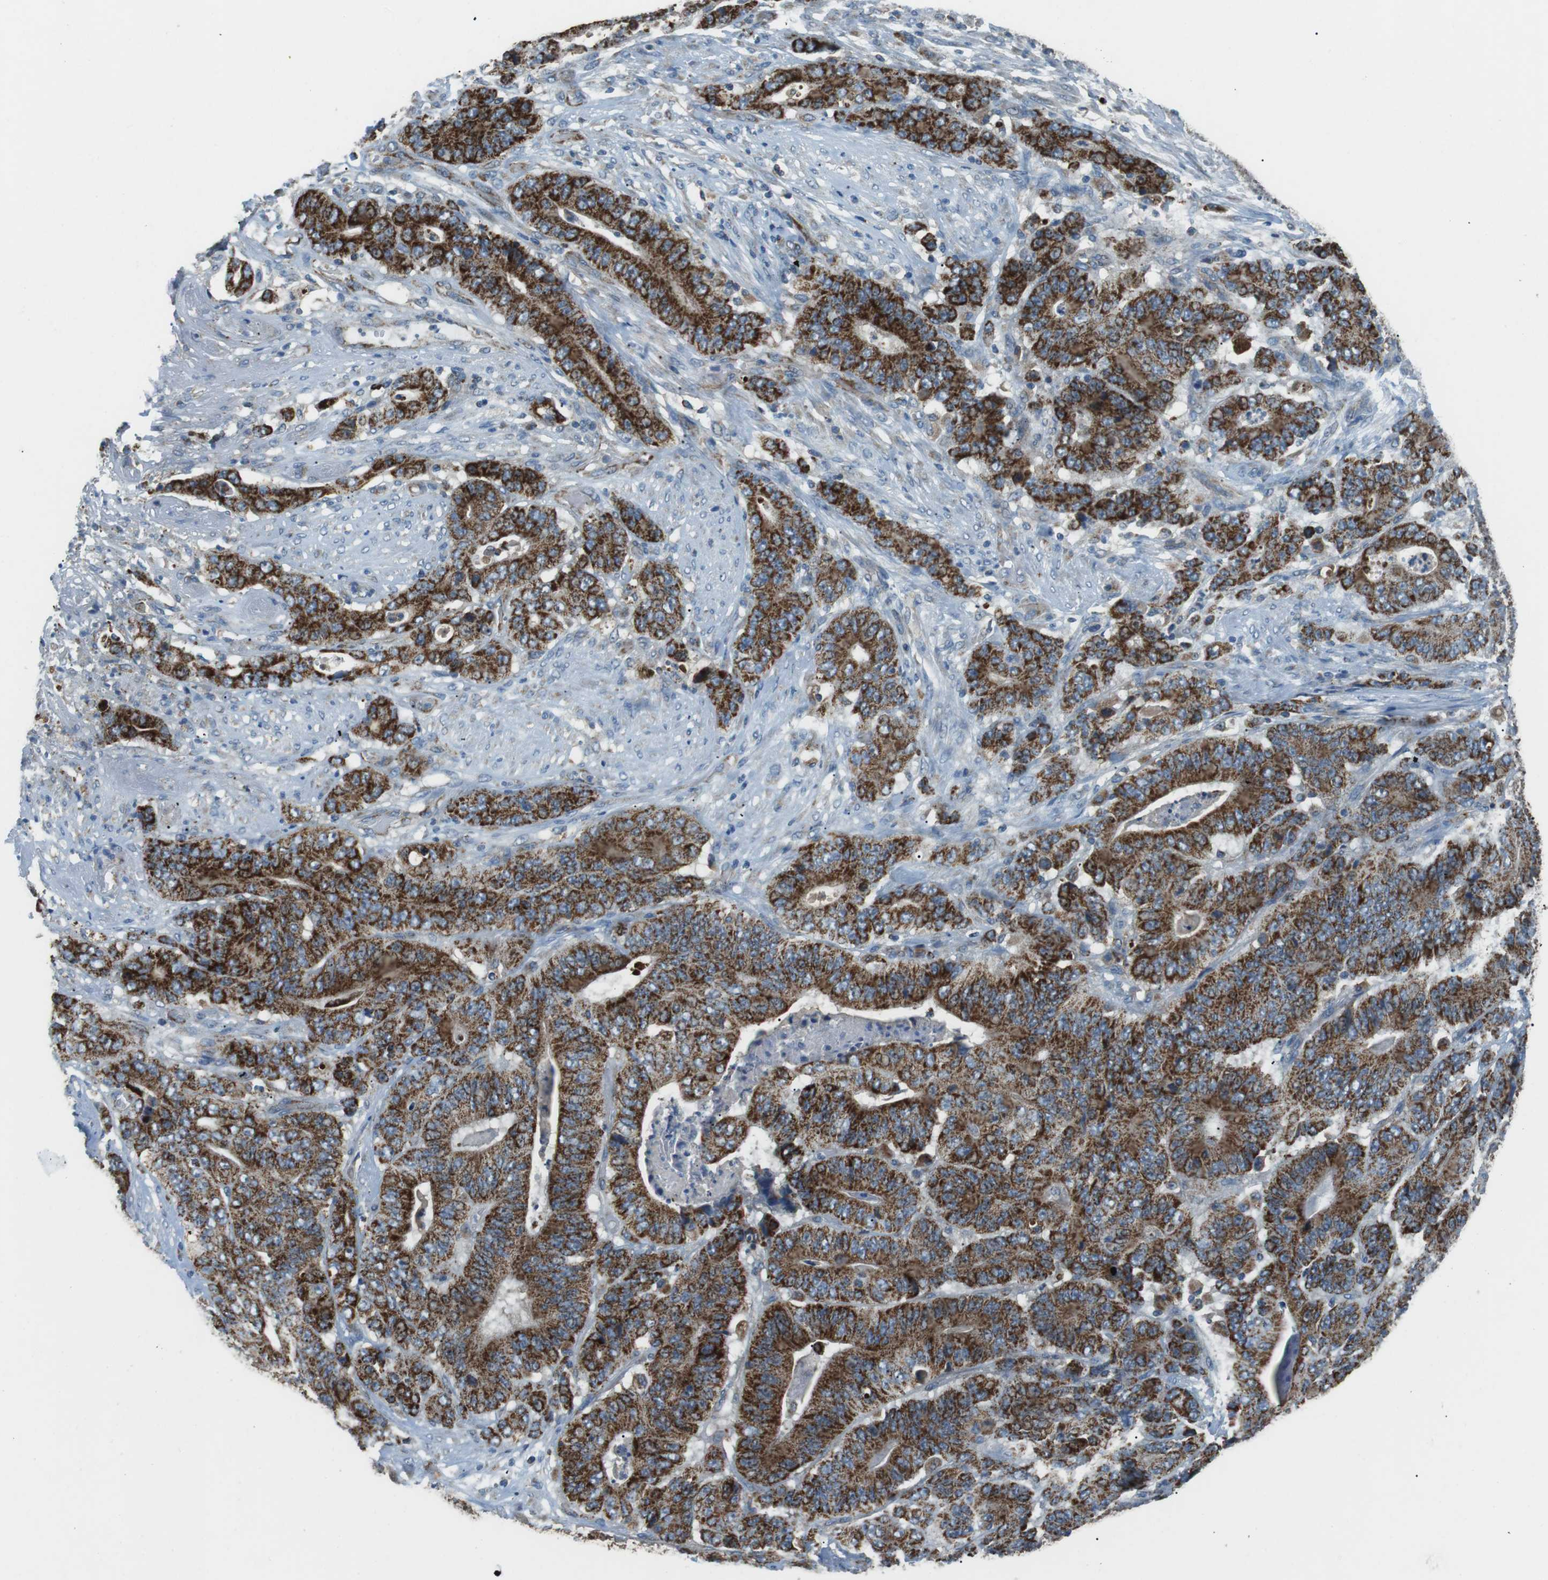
{"staining": {"intensity": "strong", "quantity": ">75%", "location": "cytoplasmic/membranous"}, "tissue": "stomach cancer", "cell_type": "Tumor cells", "image_type": "cancer", "snomed": [{"axis": "morphology", "description": "Adenocarcinoma, NOS"}, {"axis": "topography", "description": "Stomach"}], "caption": "Protein analysis of stomach cancer tissue displays strong cytoplasmic/membranous positivity in about >75% of tumor cells. The staining was performed using DAB to visualize the protein expression in brown, while the nuclei were stained in blue with hematoxylin (Magnification: 20x).", "gene": "BACE1", "patient": {"sex": "female", "age": 73}}